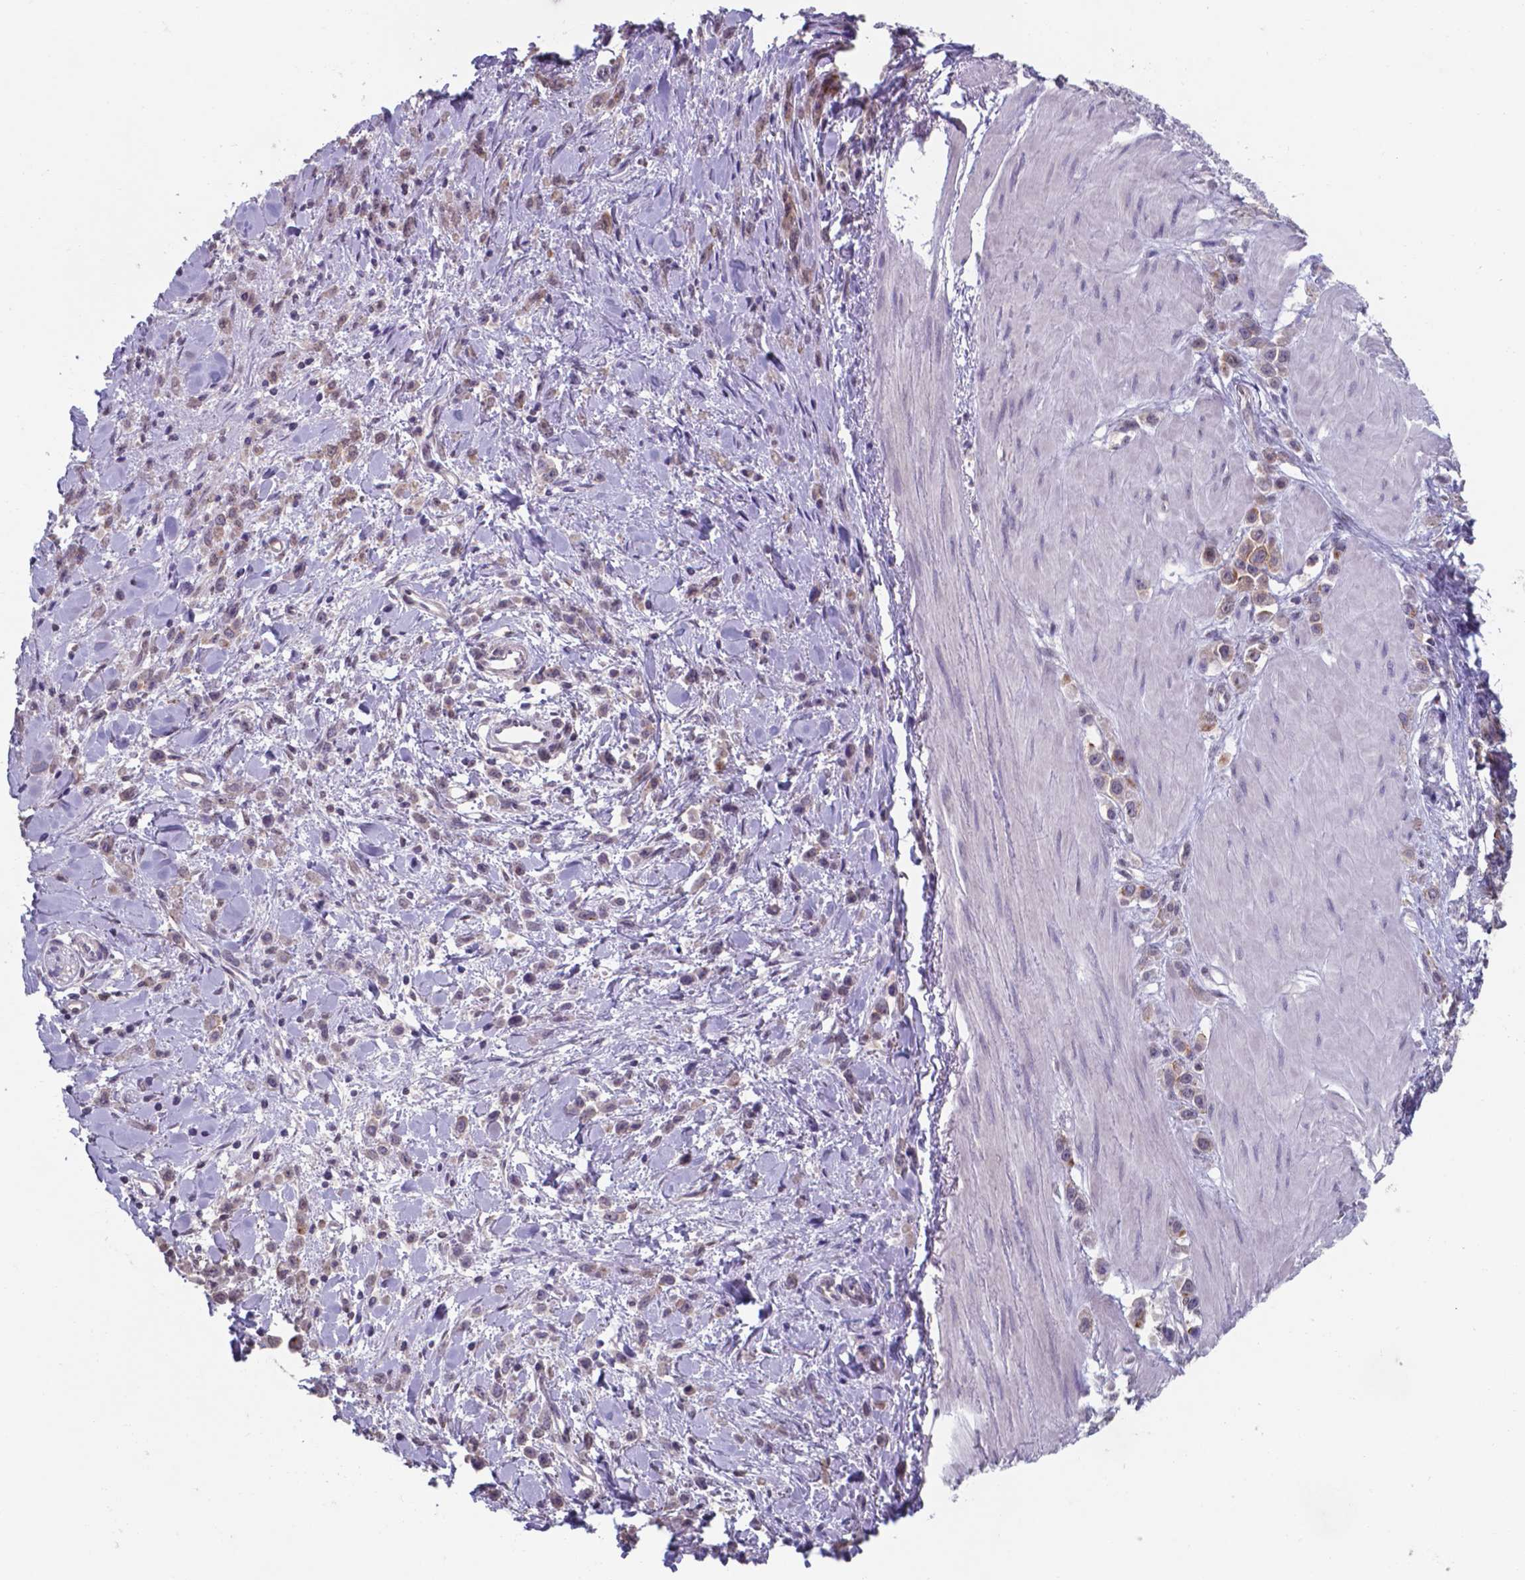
{"staining": {"intensity": "weak", "quantity": ">75%", "location": "nuclear"}, "tissue": "stomach cancer", "cell_type": "Tumor cells", "image_type": "cancer", "snomed": [{"axis": "morphology", "description": "Adenocarcinoma, NOS"}, {"axis": "topography", "description": "Stomach"}], "caption": "IHC photomicrograph of neoplastic tissue: human stomach cancer stained using immunohistochemistry demonstrates low levels of weak protein expression localized specifically in the nuclear of tumor cells, appearing as a nuclear brown color.", "gene": "UBE2E2", "patient": {"sex": "male", "age": 47}}